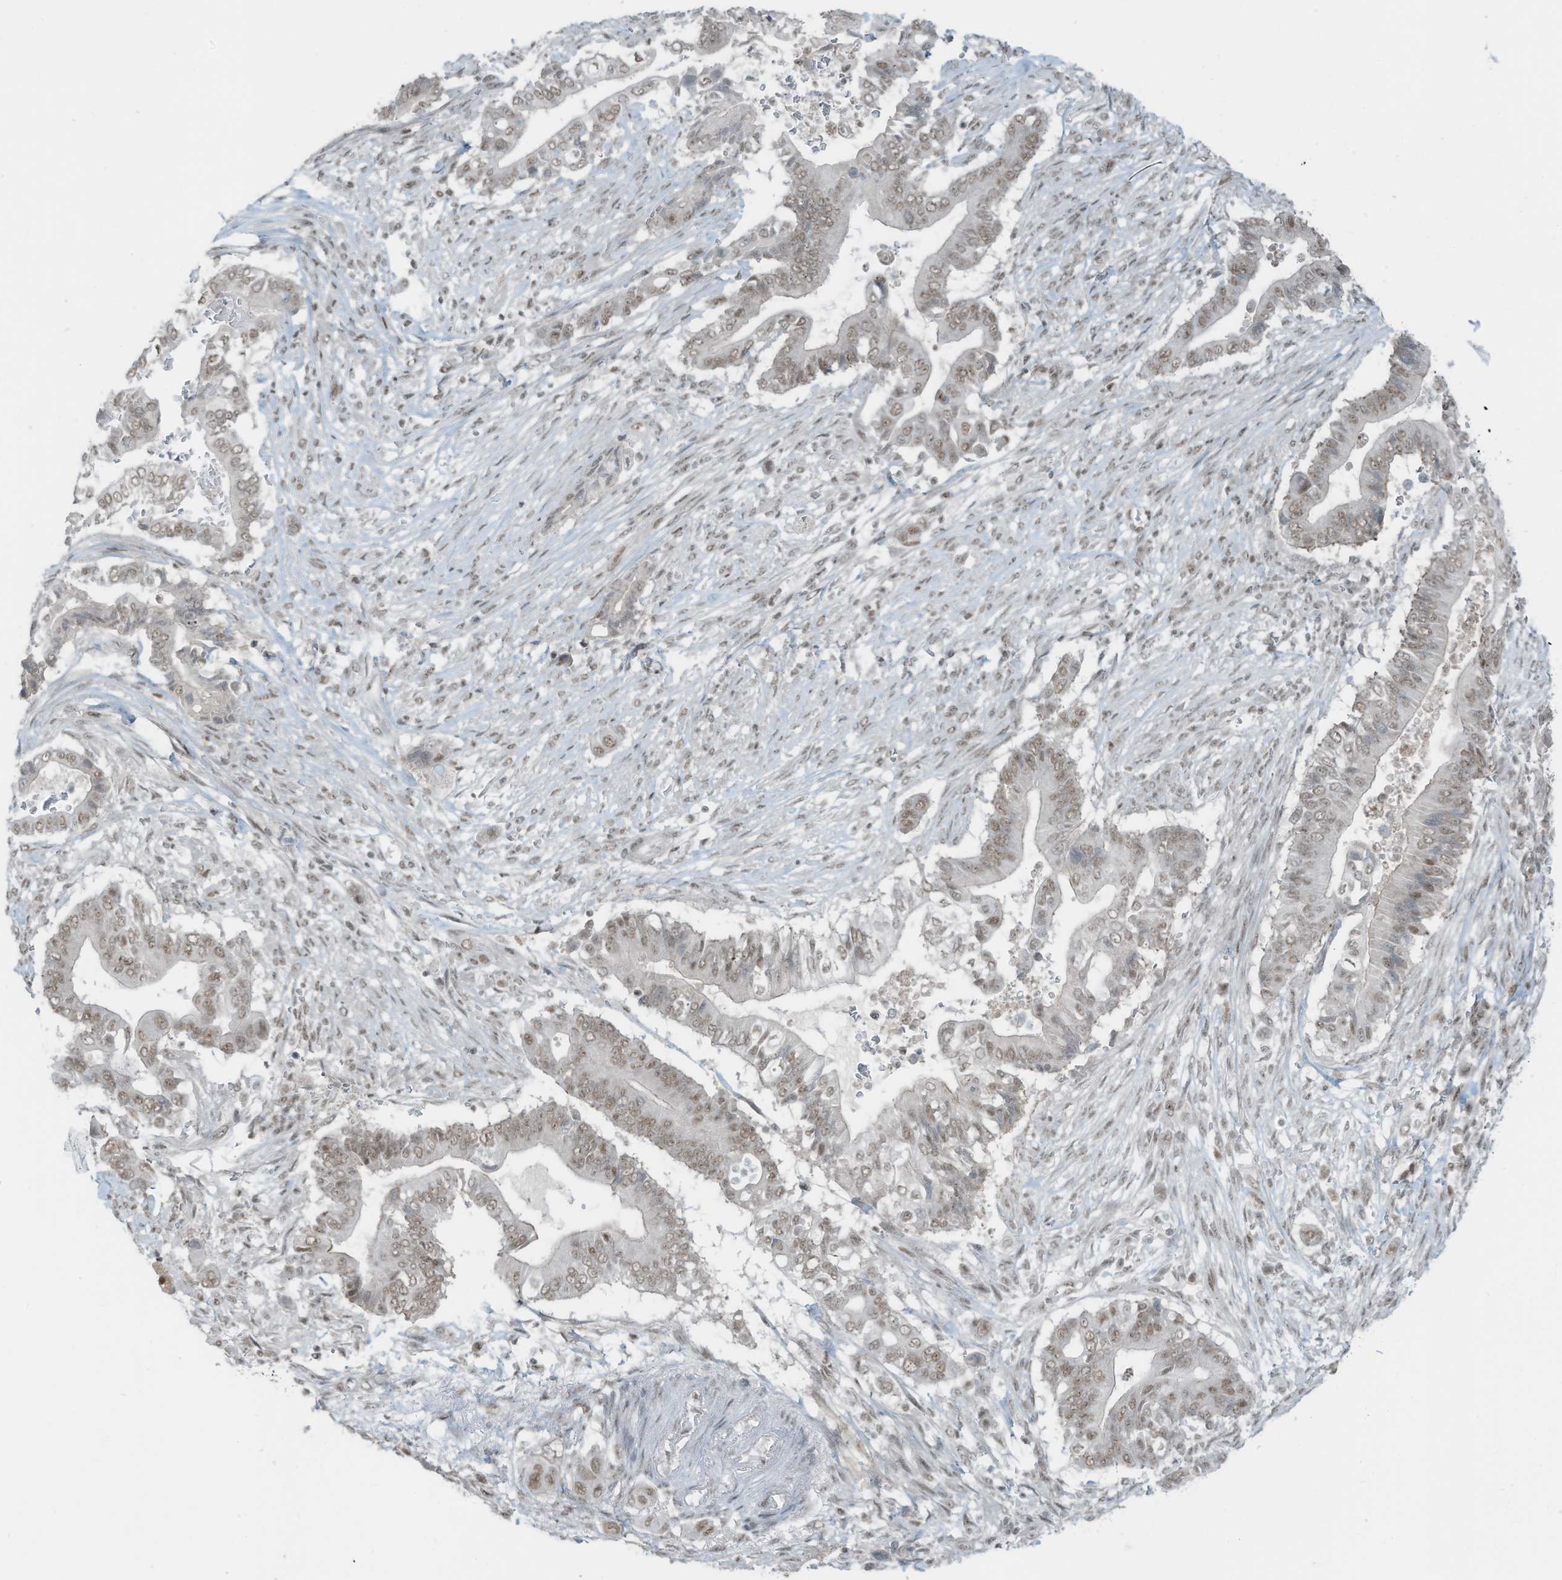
{"staining": {"intensity": "weak", "quantity": ">75%", "location": "nuclear"}, "tissue": "pancreatic cancer", "cell_type": "Tumor cells", "image_type": "cancer", "snomed": [{"axis": "morphology", "description": "Adenocarcinoma, NOS"}, {"axis": "topography", "description": "Pancreas"}], "caption": "Pancreatic adenocarcinoma was stained to show a protein in brown. There is low levels of weak nuclear positivity in approximately >75% of tumor cells.", "gene": "WRNIP1", "patient": {"sex": "male", "age": 68}}